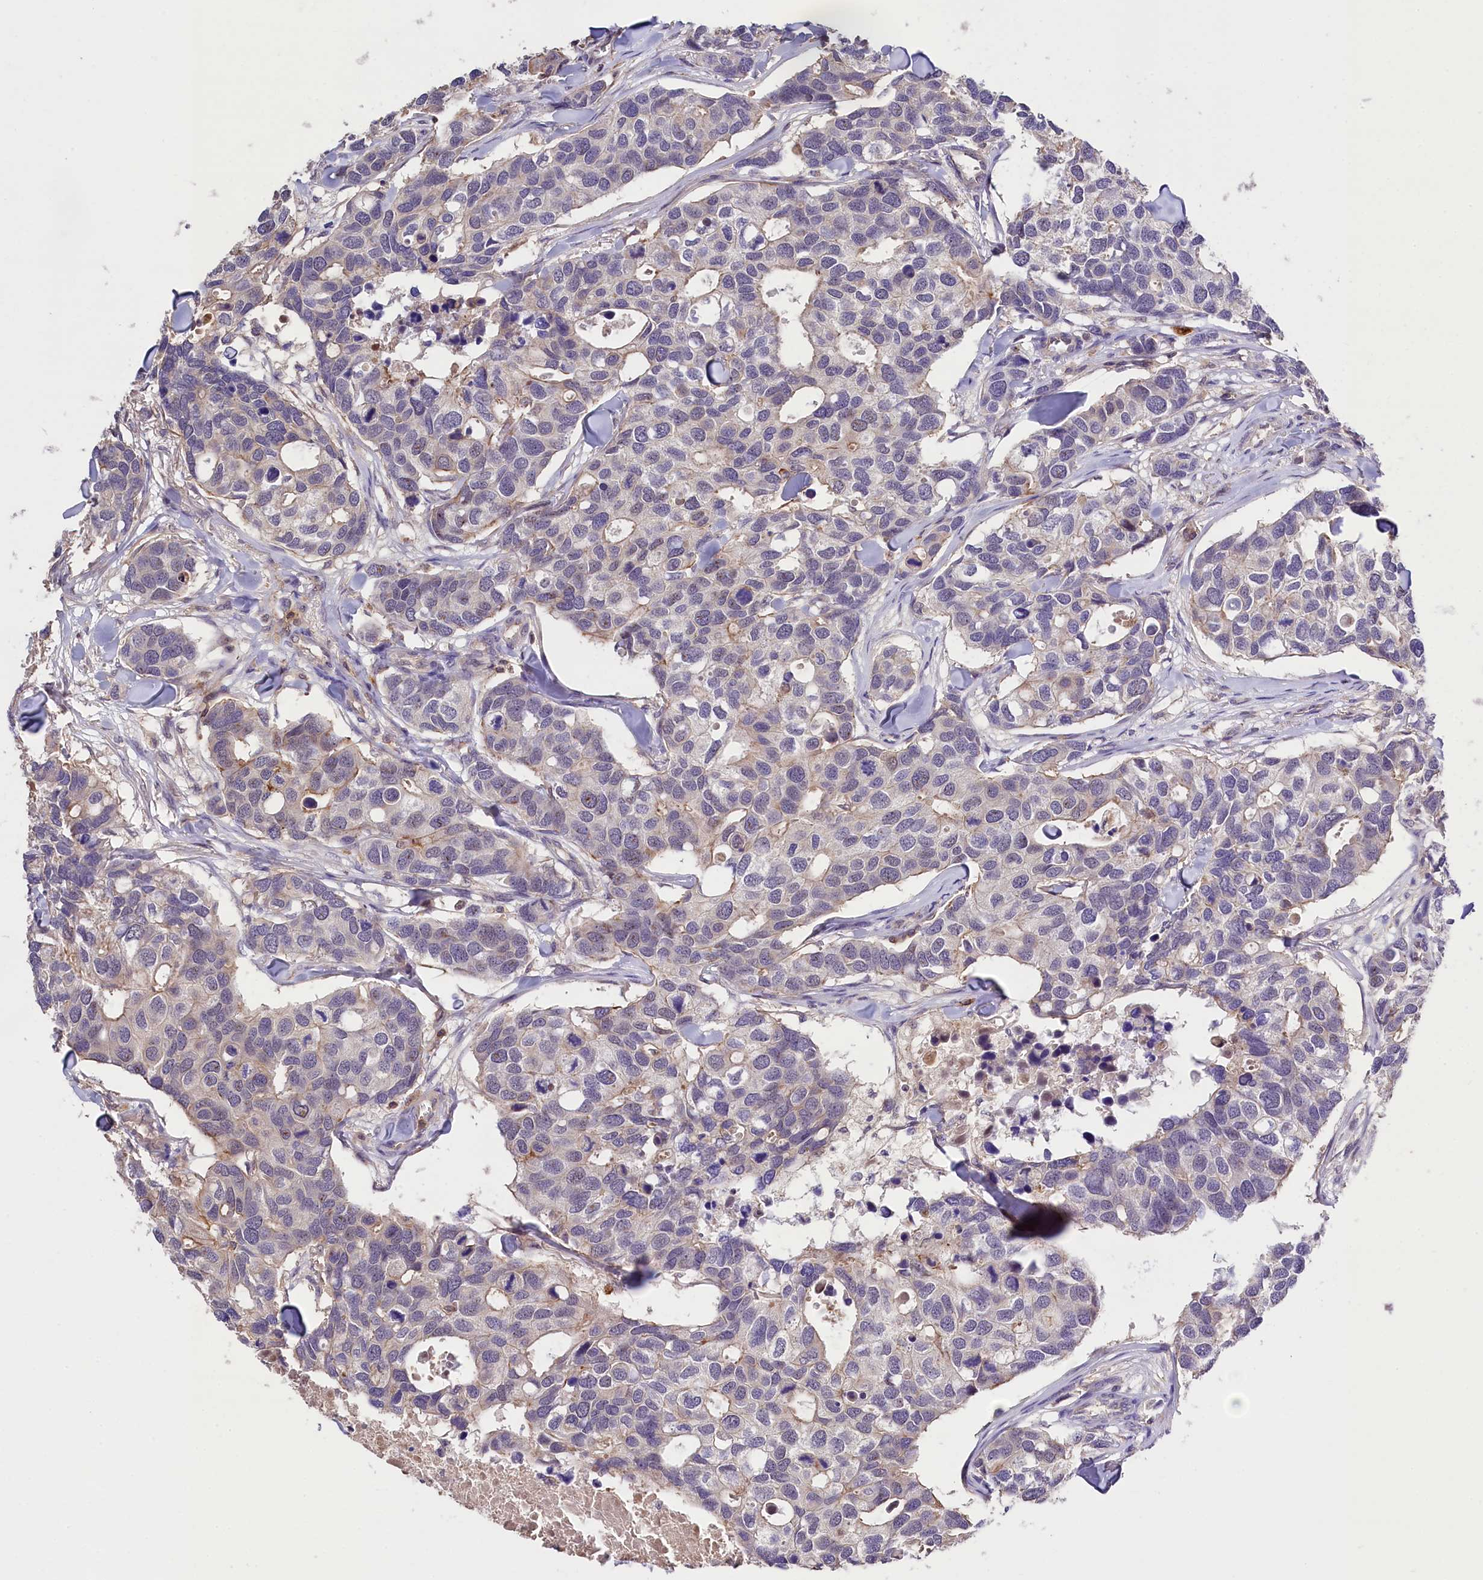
{"staining": {"intensity": "negative", "quantity": "none", "location": "none"}, "tissue": "breast cancer", "cell_type": "Tumor cells", "image_type": "cancer", "snomed": [{"axis": "morphology", "description": "Duct carcinoma"}, {"axis": "topography", "description": "Breast"}], "caption": "Immunohistochemistry (IHC) photomicrograph of human breast cancer stained for a protein (brown), which exhibits no expression in tumor cells.", "gene": "SKIDA1", "patient": {"sex": "female", "age": 83}}